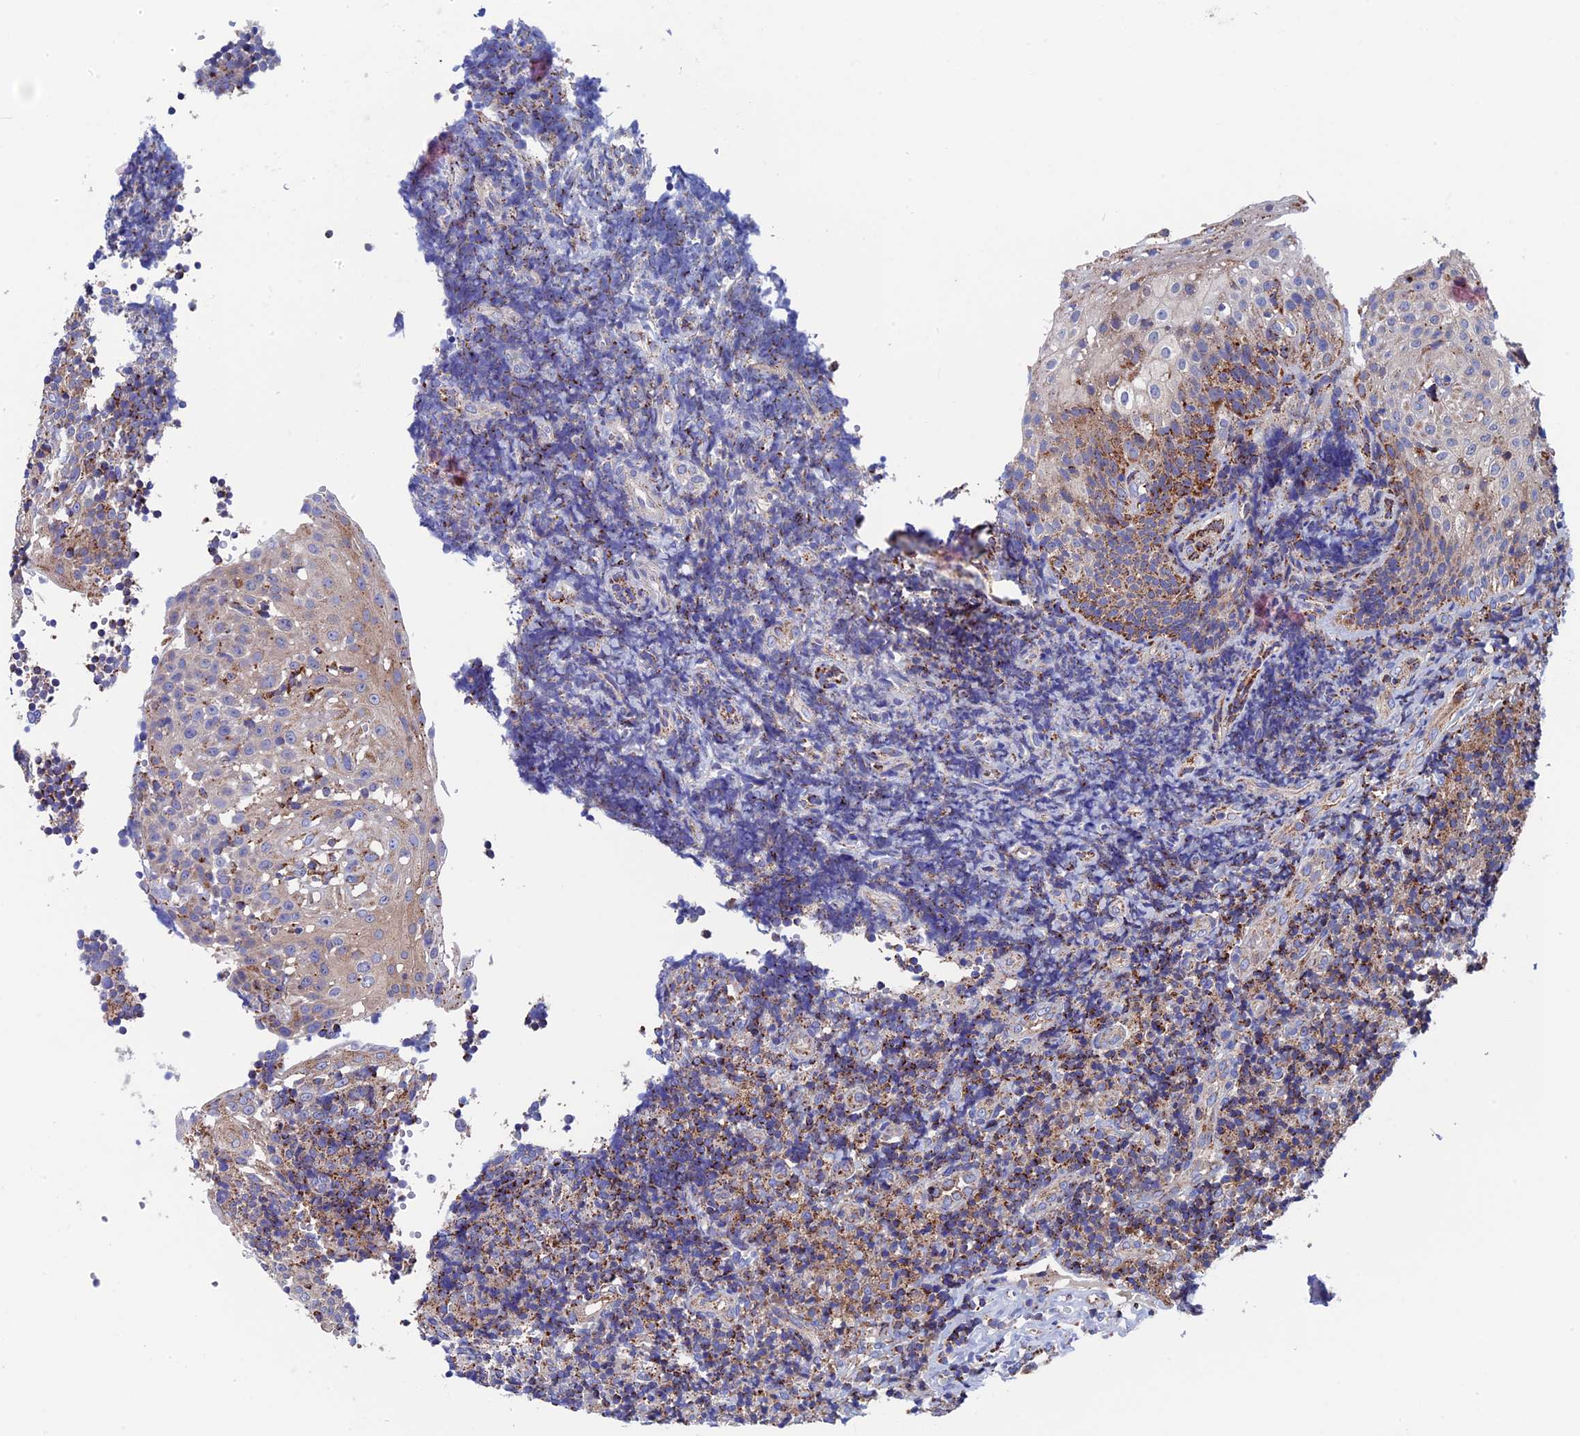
{"staining": {"intensity": "negative", "quantity": "none", "location": "none"}, "tissue": "tonsil", "cell_type": "Germinal center cells", "image_type": "normal", "snomed": [{"axis": "morphology", "description": "Normal tissue, NOS"}, {"axis": "topography", "description": "Tonsil"}], "caption": "Immunohistochemical staining of benign tonsil exhibits no significant positivity in germinal center cells. The staining is performed using DAB brown chromogen with nuclei counter-stained in using hematoxylin.", "gene": "WDR83", "patient": {"sex": "female", "age": 40}}